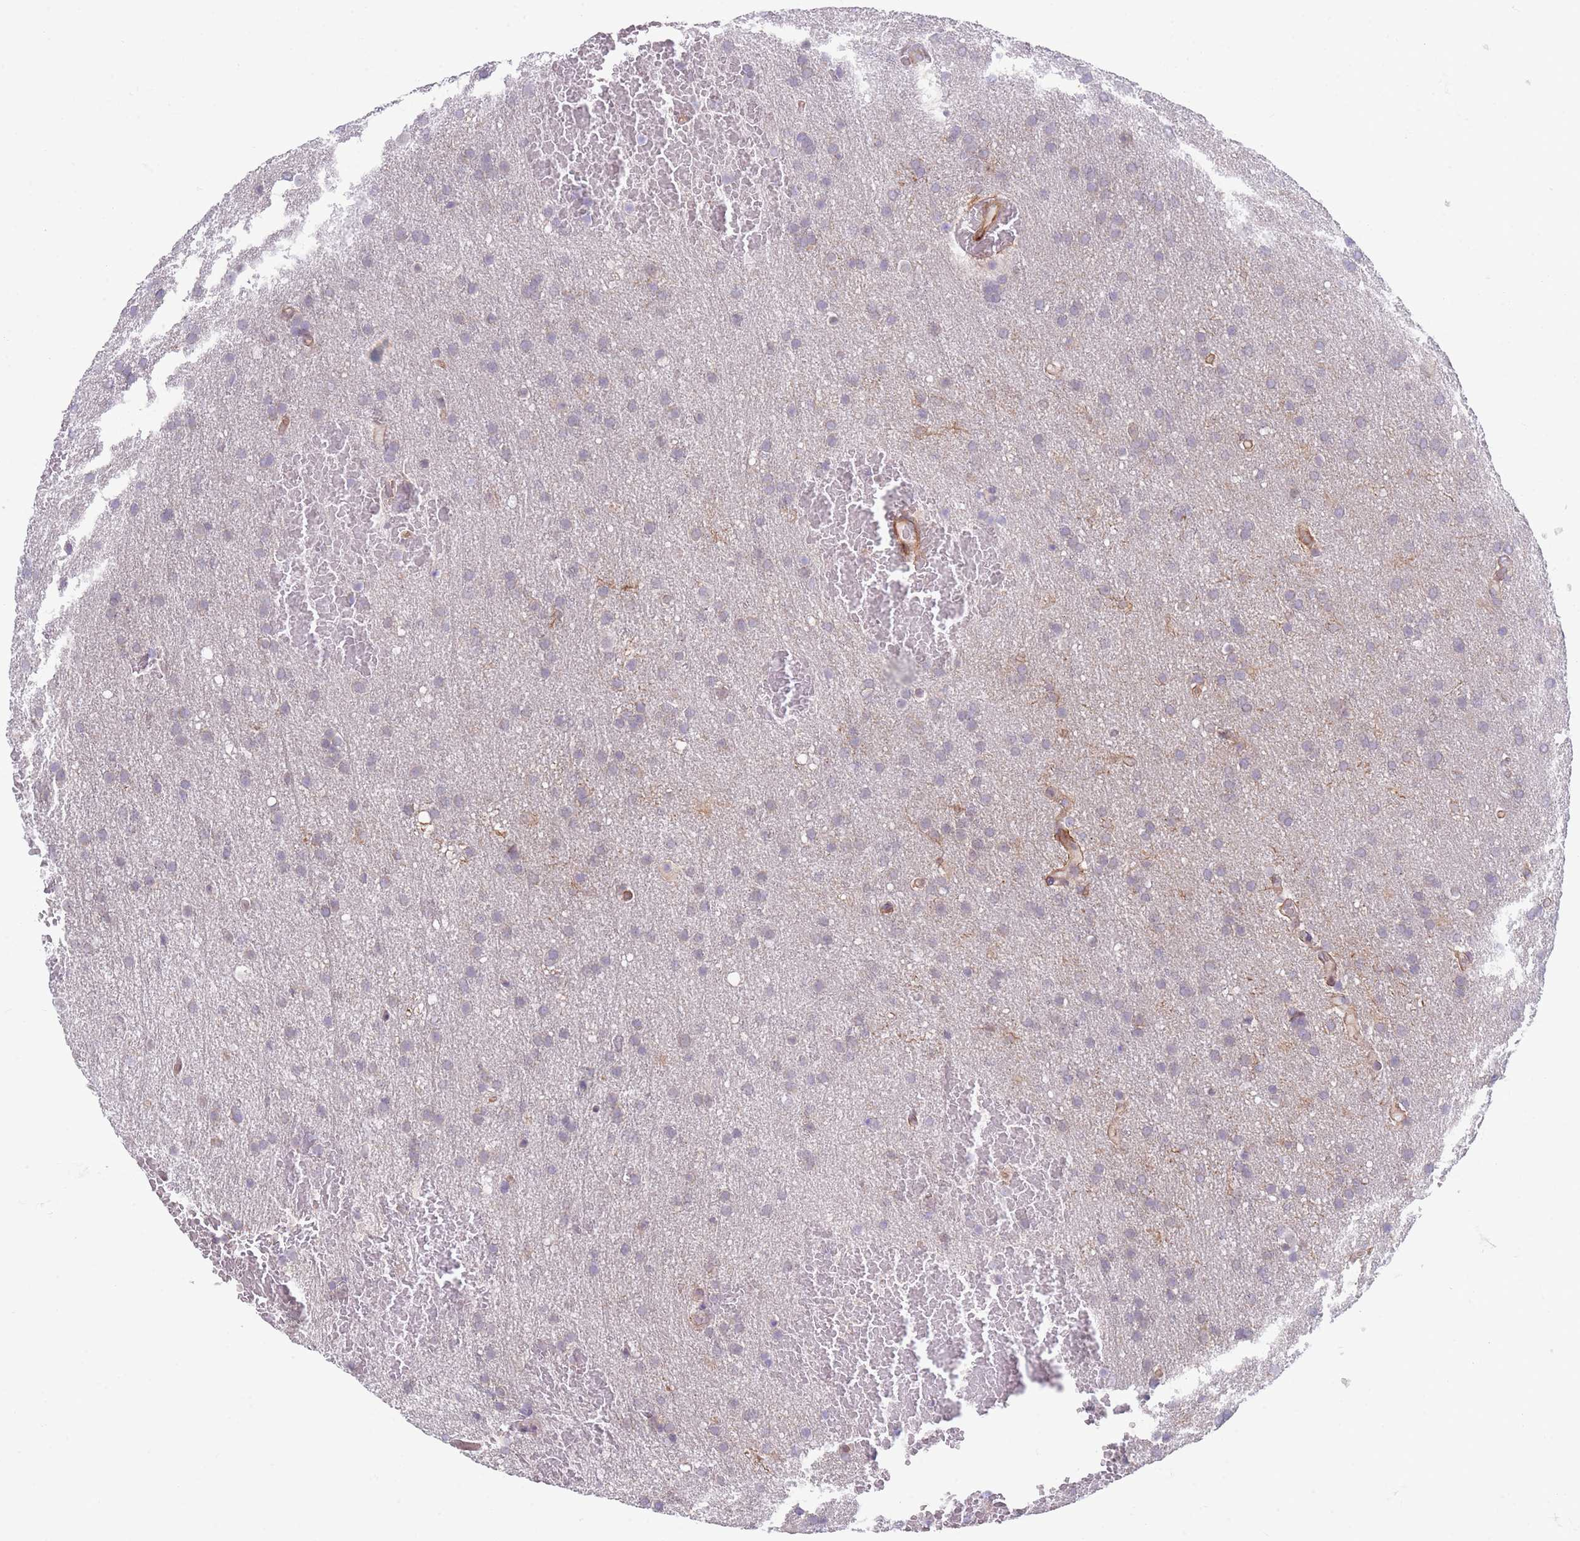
{"staining": {"intensity": "negative", "quantity": "none", "location": "none"}, "tissue": "glioma", "cell_type": "Tumor cells", "image_type": "cancer", "snomed": [{"axis": "morphology", "description": "Glioma, malignant, Low grade"}, {"axis": "topography", "description": "Brain"}], "caption": "A photomicrograph of human glioma is negative for staining in tumor cells.", "gene": "VRK2", "patient": {"sex": "female", "age": 32}}